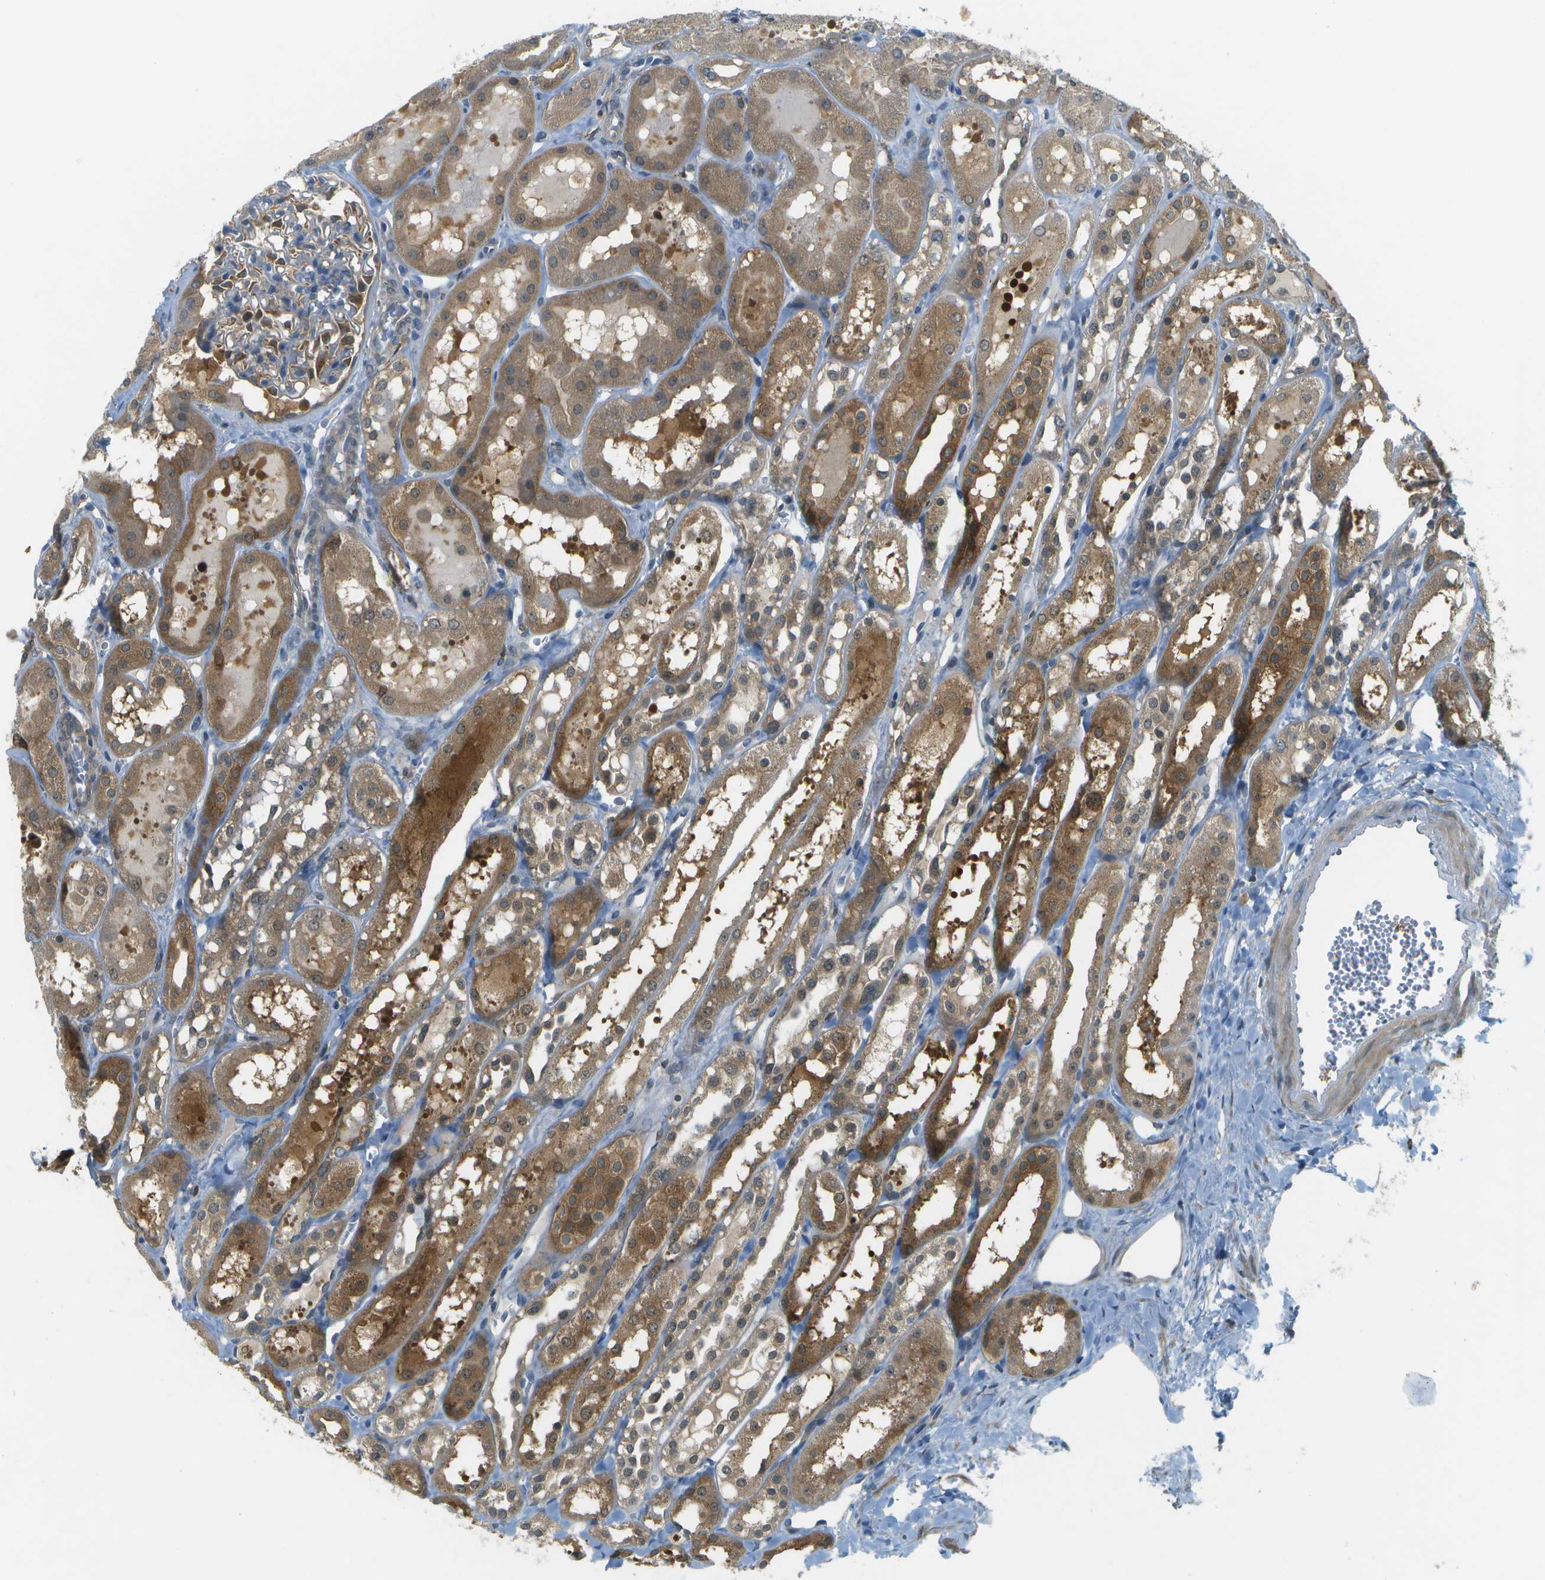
{"staining": {"intensity": "moderate", "quantity": "<25%", "location": "cytoplasmic/membranous"}, "tissue": "kidney", "cell_type": "Cells in glomeruli", "image_type": "normal", "snomed": [{"axis": "morphology", "description": "Normal tissue, NOS"}, {"axis": "topography", "description": "Kidney"}, {"axis": "topography", "description": "Urinary bladder"}], "caption": "About <25% of cells in glomeruli in benign kidney reveal moderate cytoplasmic/membranous protein positivity as visualized by brown immunohistochemical staining.", "gene": "CDH23", "patient": {"sex": "male", "age": 16}}